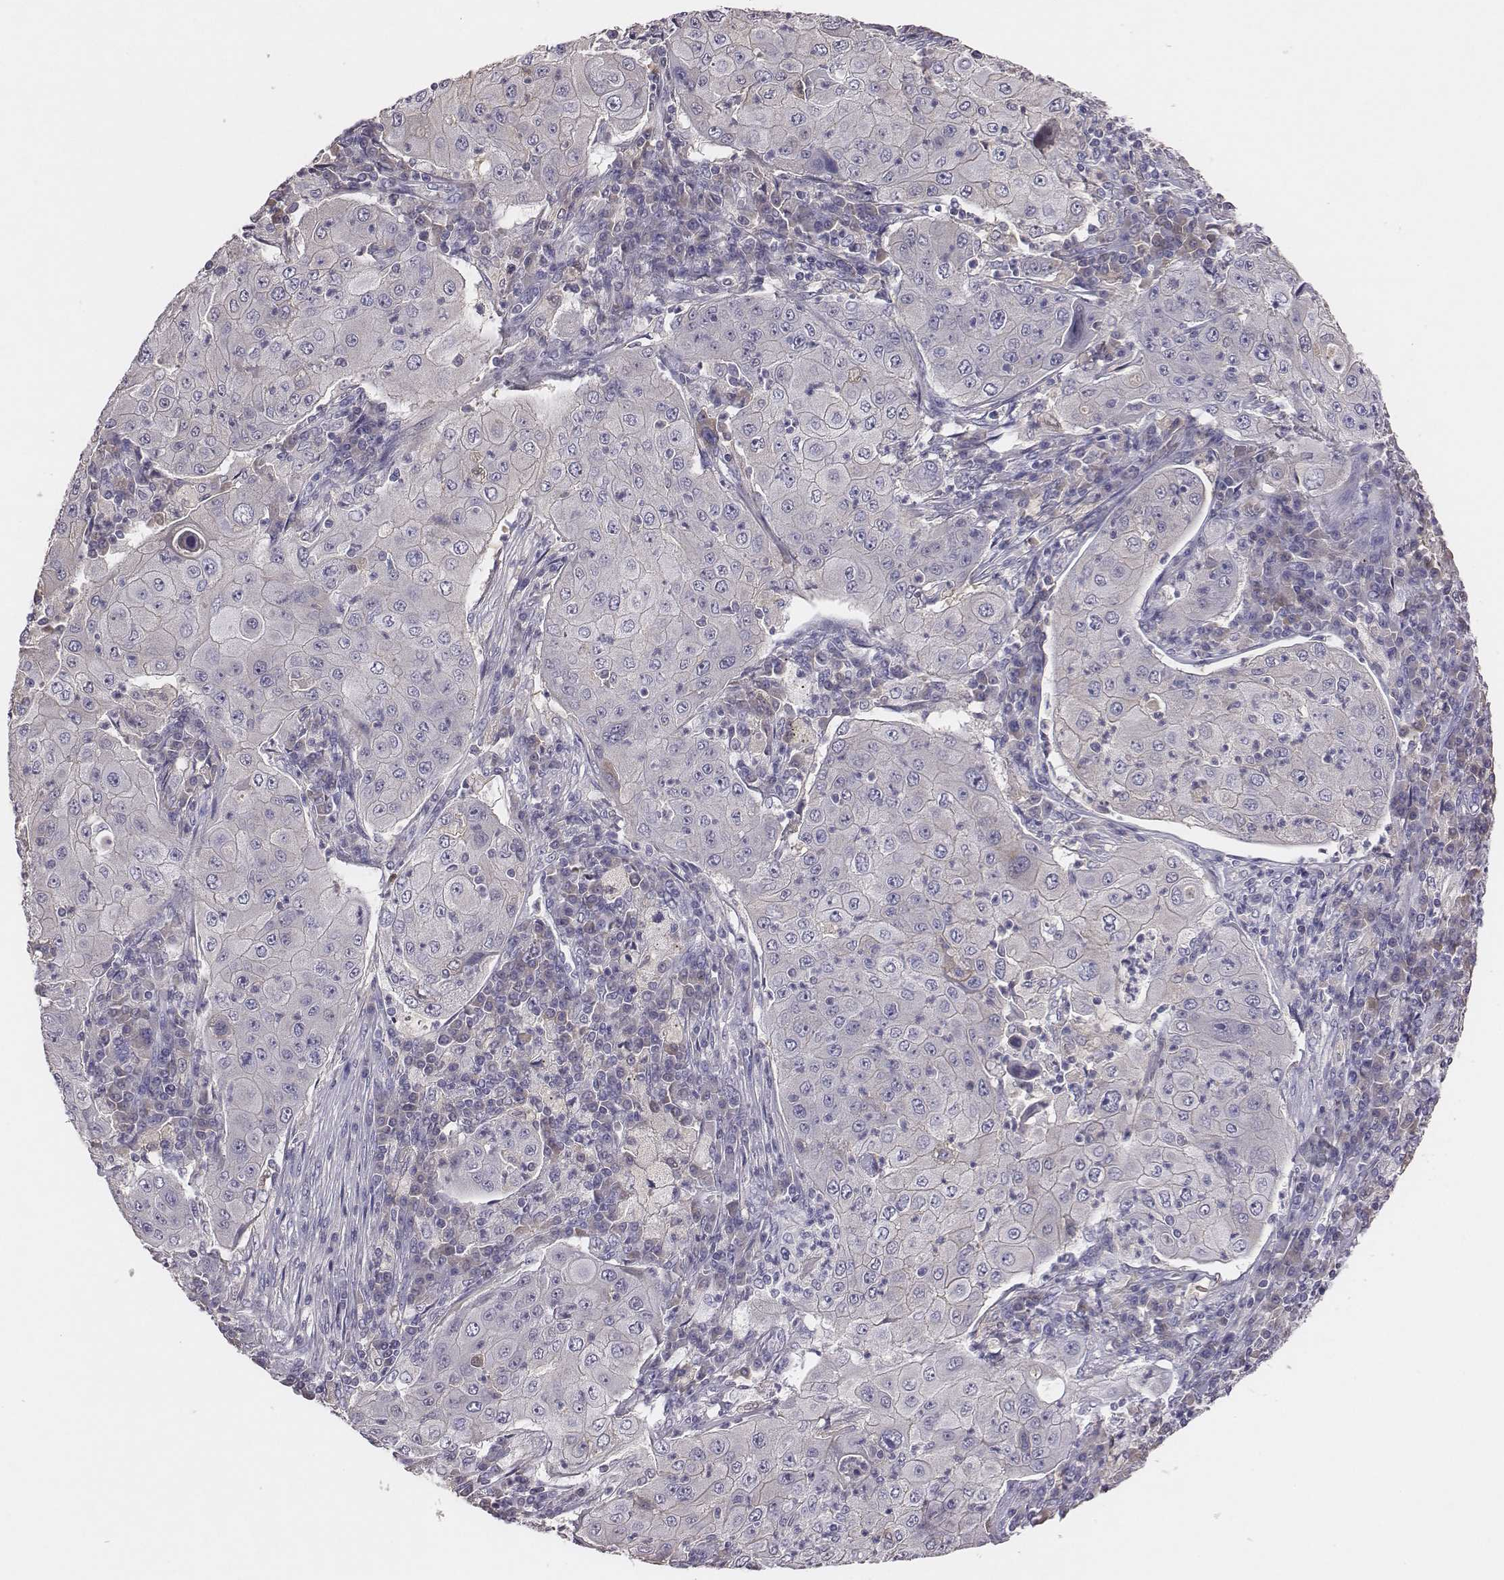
{"staining": {"intensity": "negative", "quantity": "none", "location": "none"}, "tissue": "lung cancer", "cell_type": "Tumor cells", "image_type": "cancer", "snomed": [{"axis": "morphology", "description": "Squamous cell carcinoma, NOS"}, {"axis": "topography", "description": "Lung"}], "caption": "Squamous cell carcinoma (lung) was stained to show a protein in brown. There is no significant positivity in tumor cells.", "gene": "EN1", "patient": {"sex": "female", "age": 59}}